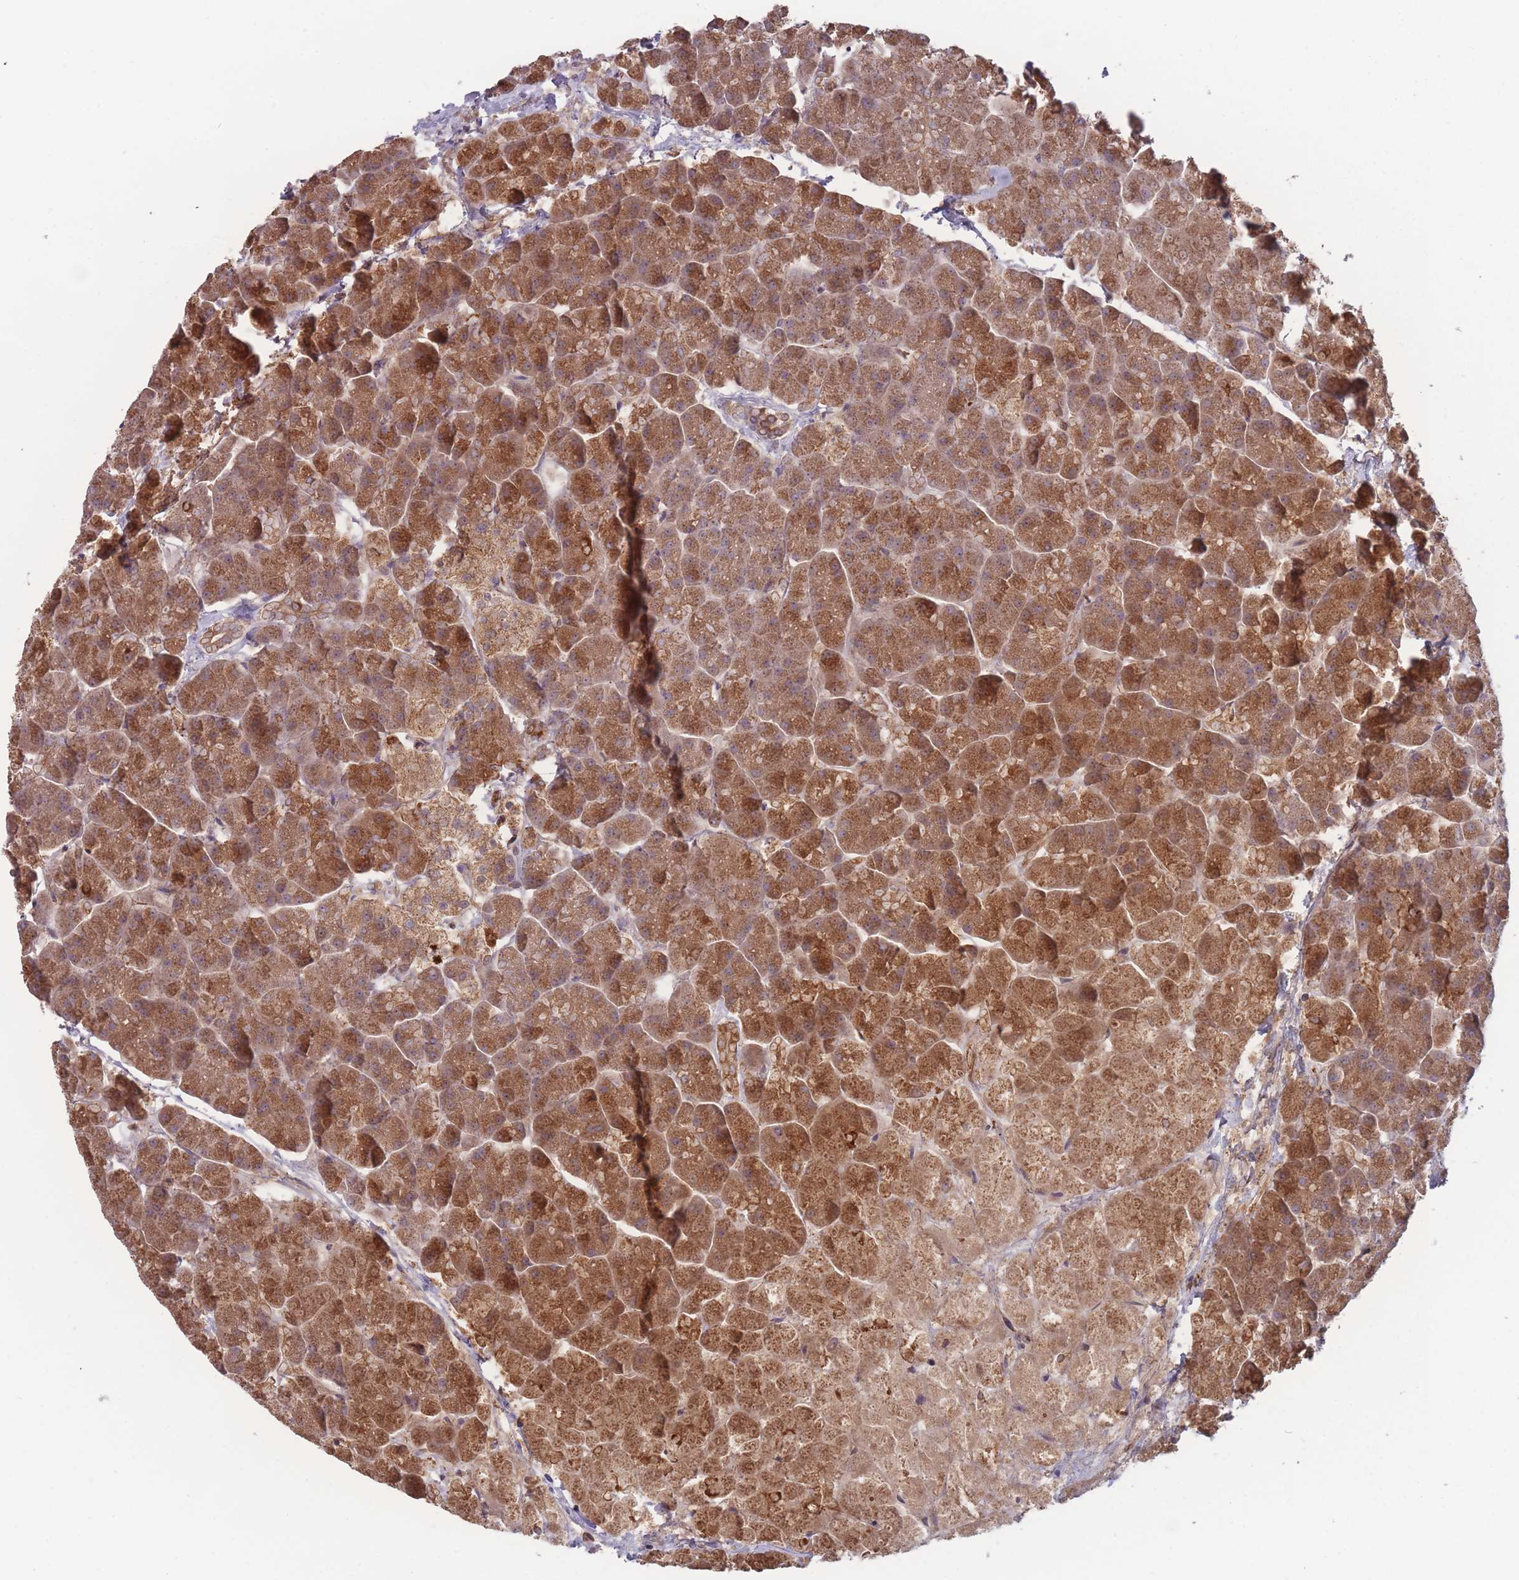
{"staining": {"intensity": "strong", "quantity": ">75%", "location": "cytoplasmic/membranous"}, "tissue": "pancreas", "cell_type": "Exocrine glandular cells", "image_type": "normal", "snomed": [{"axis": "morphology", "description": "Normal tissue, NOS"}, {"axis": "topography", "description": "Pancreas"}, {"axis": "topography", "description": "Peripheral nerve tissue"}], "caption": "An IHC photomicrograph of benign tissue is shown. Protein staining in brown shows strong cytoplasmic/membranous positivity in pancreas within exocrine glandular cells.", "gene": "ATP5MGL", "patient": {"sex": "male", "age": 54}}